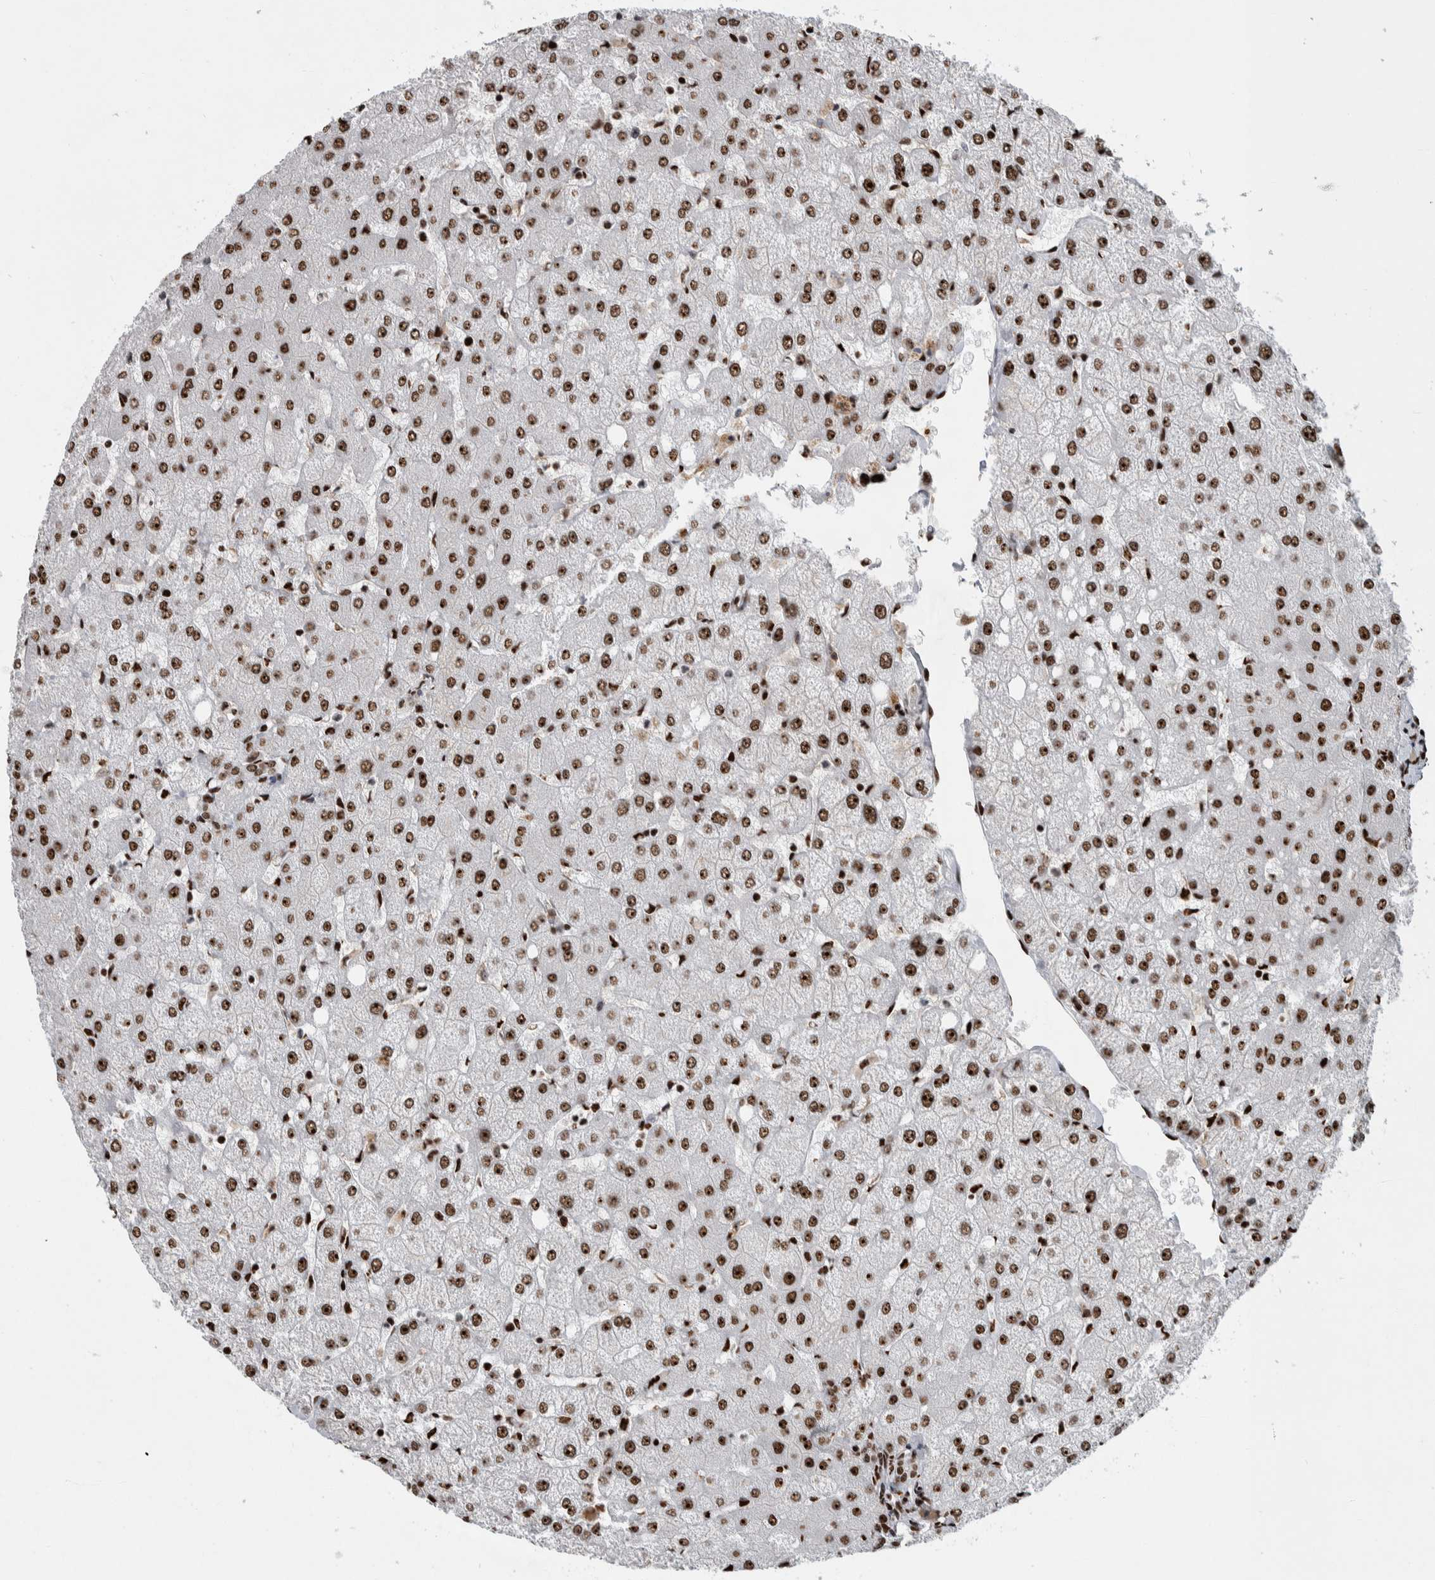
{"staining": {"intensity": "strong", "quantity": ">75%", "location": "nuclear"}, "tissue": "liver", "cell_type": "Cholangiocytes", "image_type": "normal", "snomed": [{"axis": "morphology", "description": "Normal tissue, NOS"}, {"axis": "topography", "description": "Liver"}], "caption": "A brown stain highlights strong nuclear staining of a protein in cholangiocytes of normal human liver. The staining is performed using DAB (3,3'-diaminobenzidine) brown chromogen to label protein expression. The nuclei are counter-stained blue using hematoxylin.", "gene": "NCL", "patient": {"sex": "female", "age": 54}}